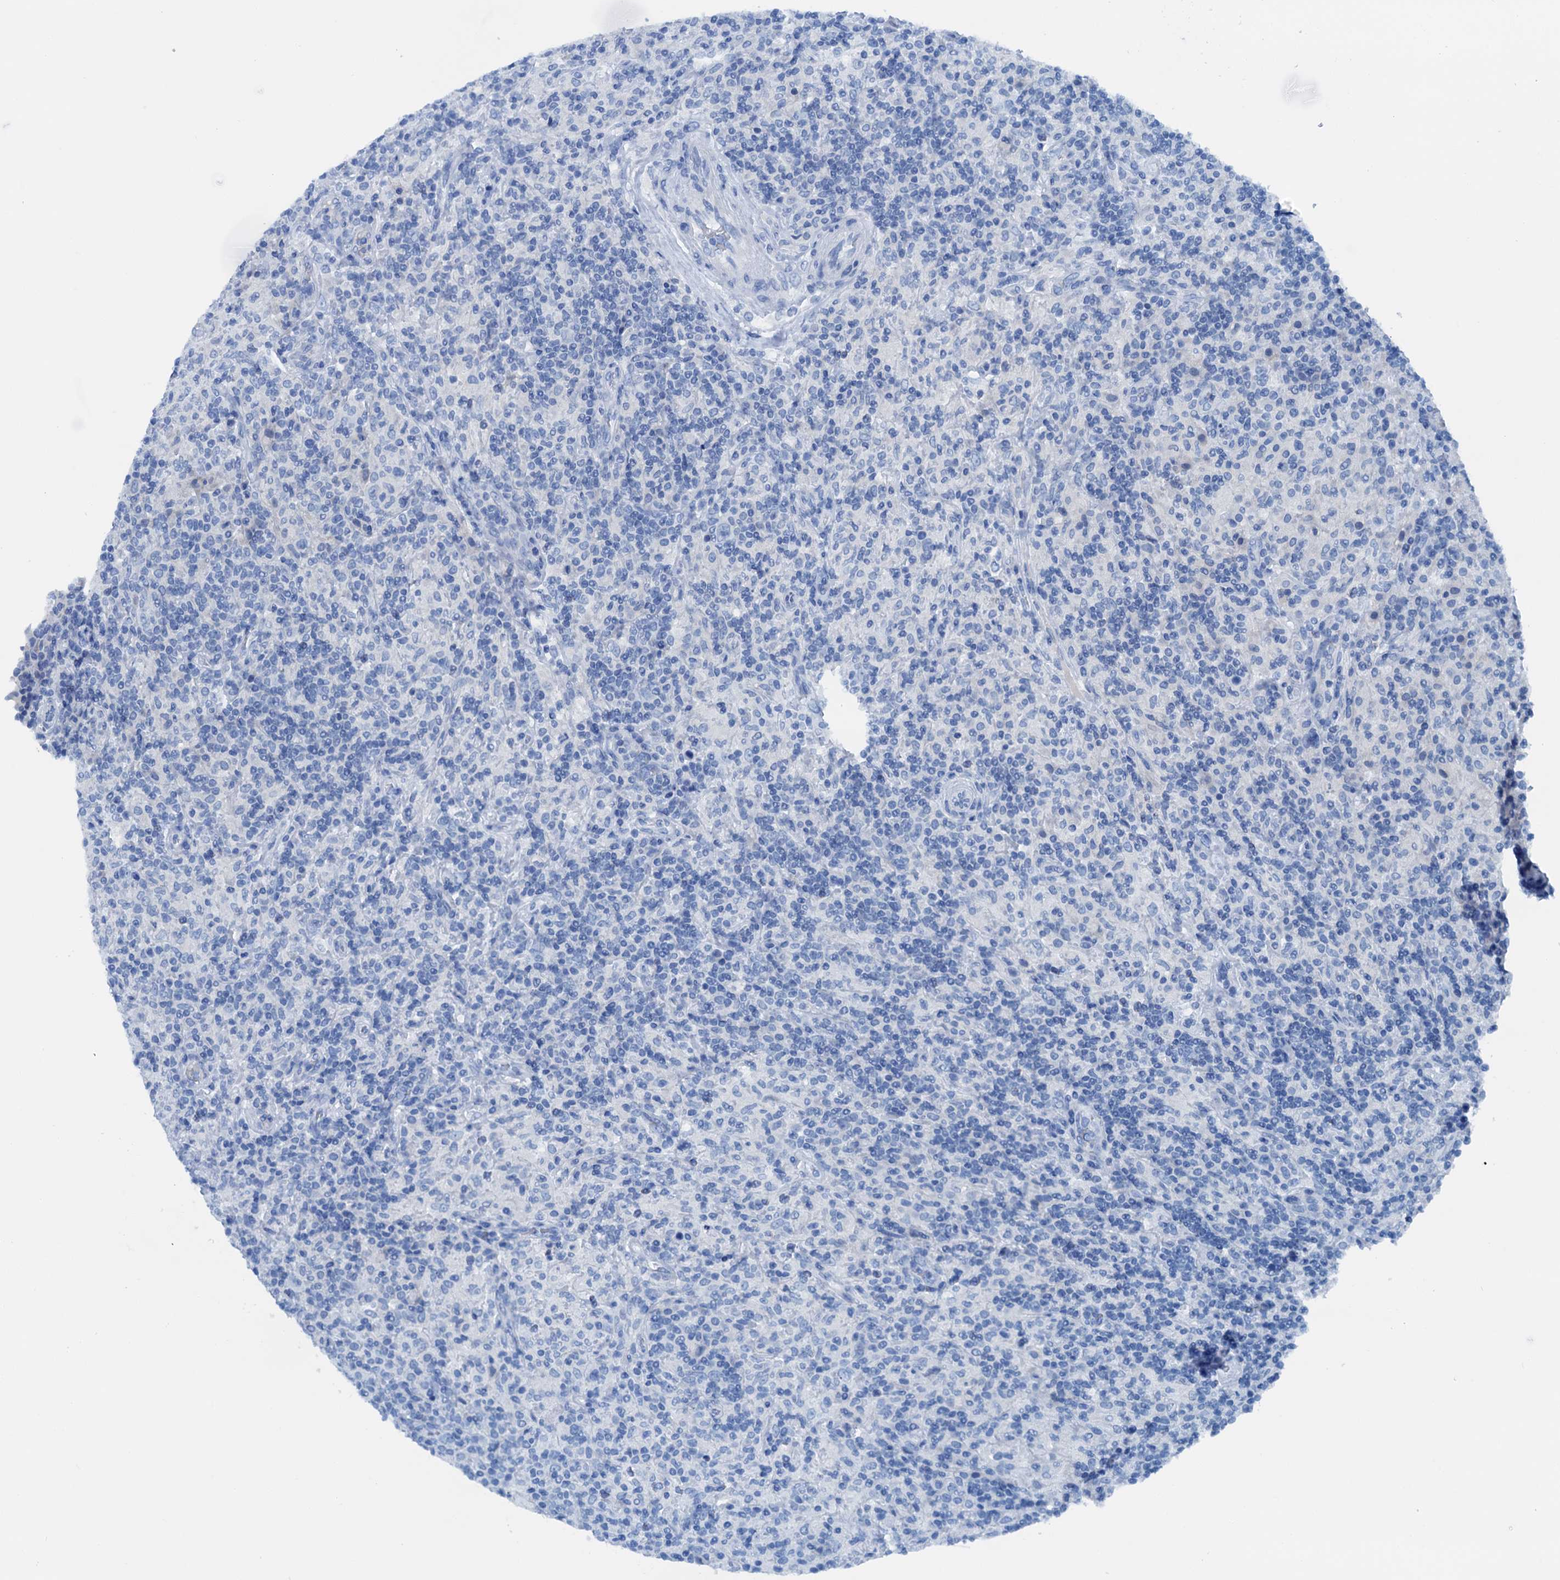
{"staining": {"intensity": "negative", "quantity": "none", "location": "none"}, "tissue": "lymphoma", "cell_type": "Tumor cells", "image_type": "cancer", "snomed": [{"axis": "morphology", "description": "Hodgkin's disease, NOS"}, {"axis": "topography", "description": "Lymph node"}], "caption": "A photomicrograph of lymphoma stained for a protein shows no brown staining in tumor cells. (DAB immunohistochemistry visualized using brightfield microscopy, high magnification).", "gene": "KNDC1", "patient": {"sex": "male", "age": 70}}